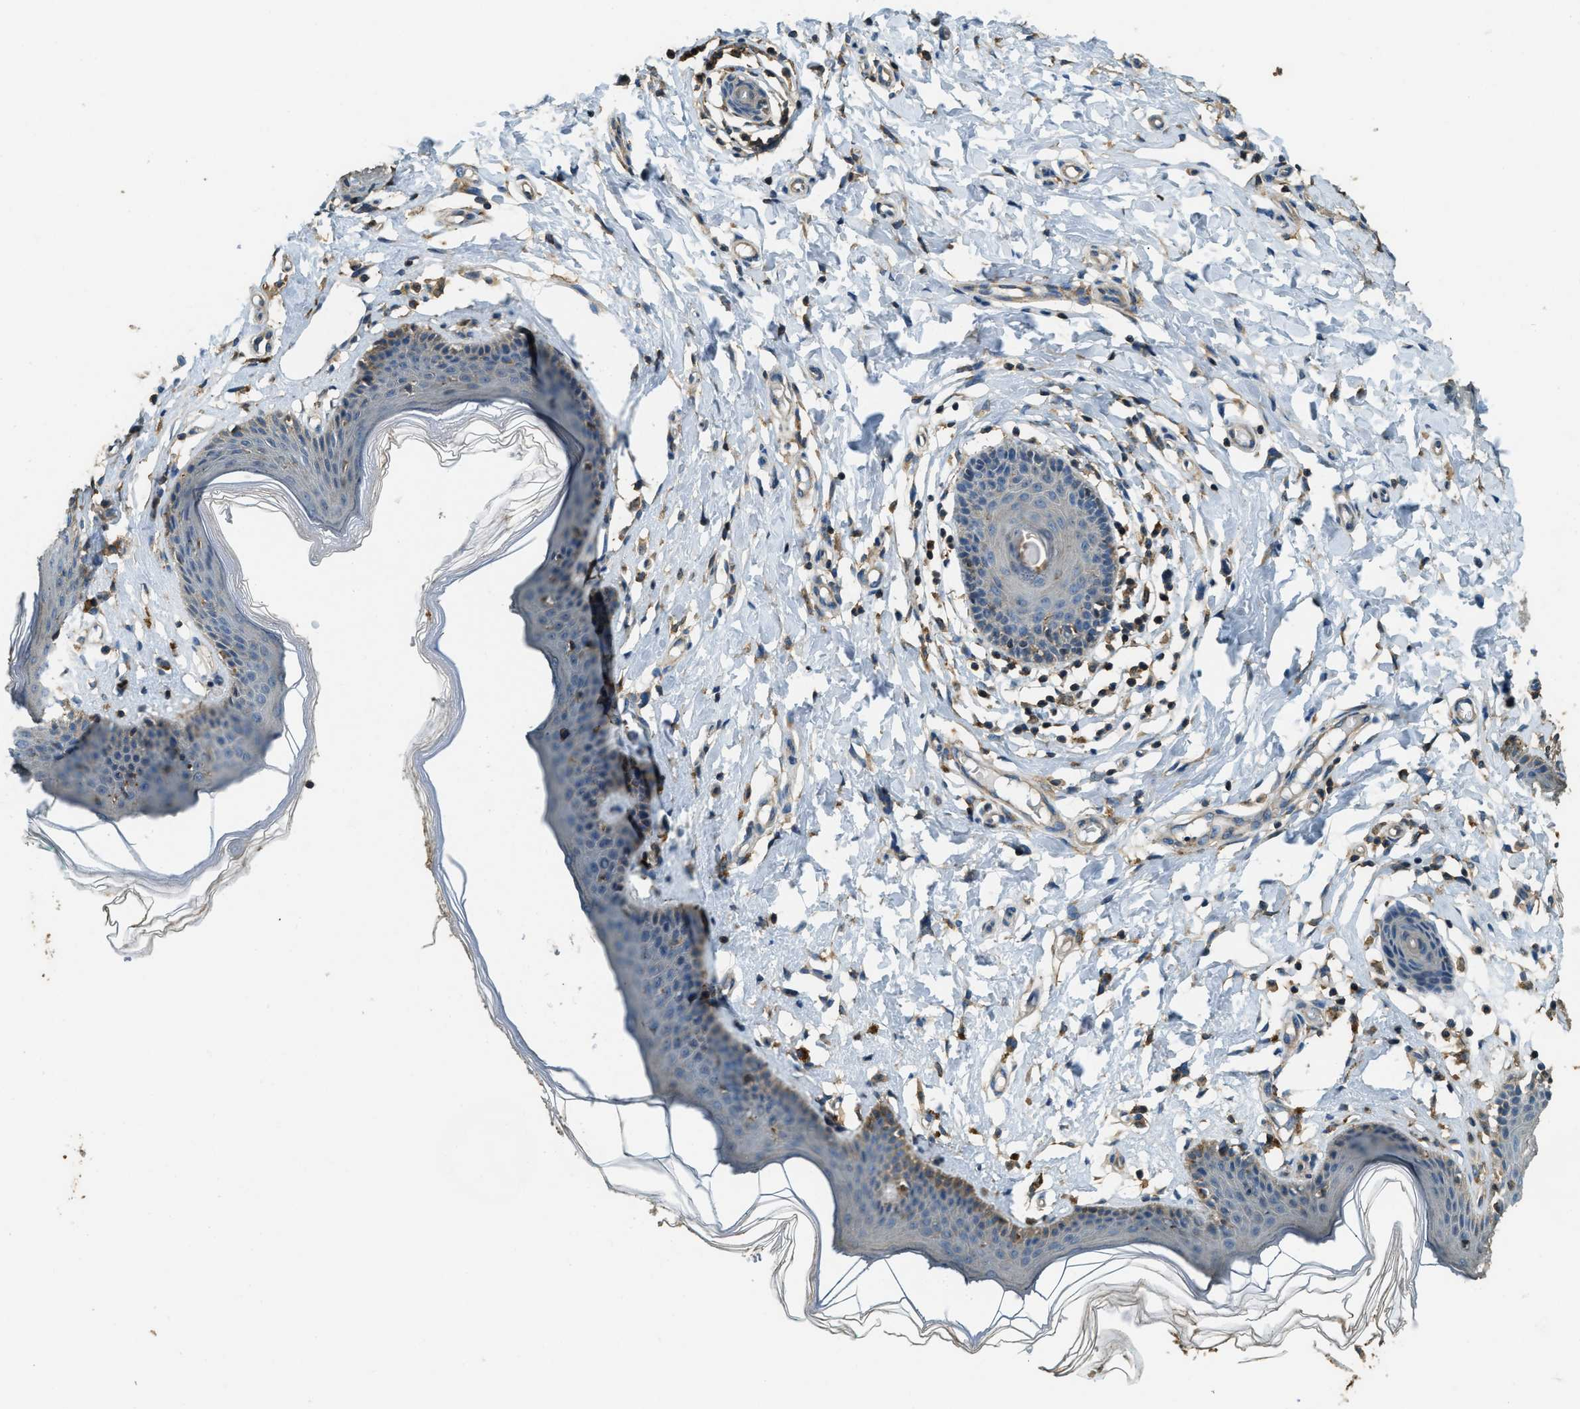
{"staining": {"intensity": "moderate", "quantity": "<25%", "location": "cytoplasmic/membranous"}, "tissue": "skin", "cell_type": "Epidermal cells", "image_type": "normal", "snomed": [{"axis": "morphology", "description": "Normal tissue, NOS"}, {"axis": "topography", "description": "Vulva"}], "caption": "Brown immunohistochemical staining in normal skin exhibits moderate cytoplasmic/membranous expression in approximately <25% of epidermal cells.", "gene": "ERGIC1", "patient": {"sex": "female", "age": 66}}